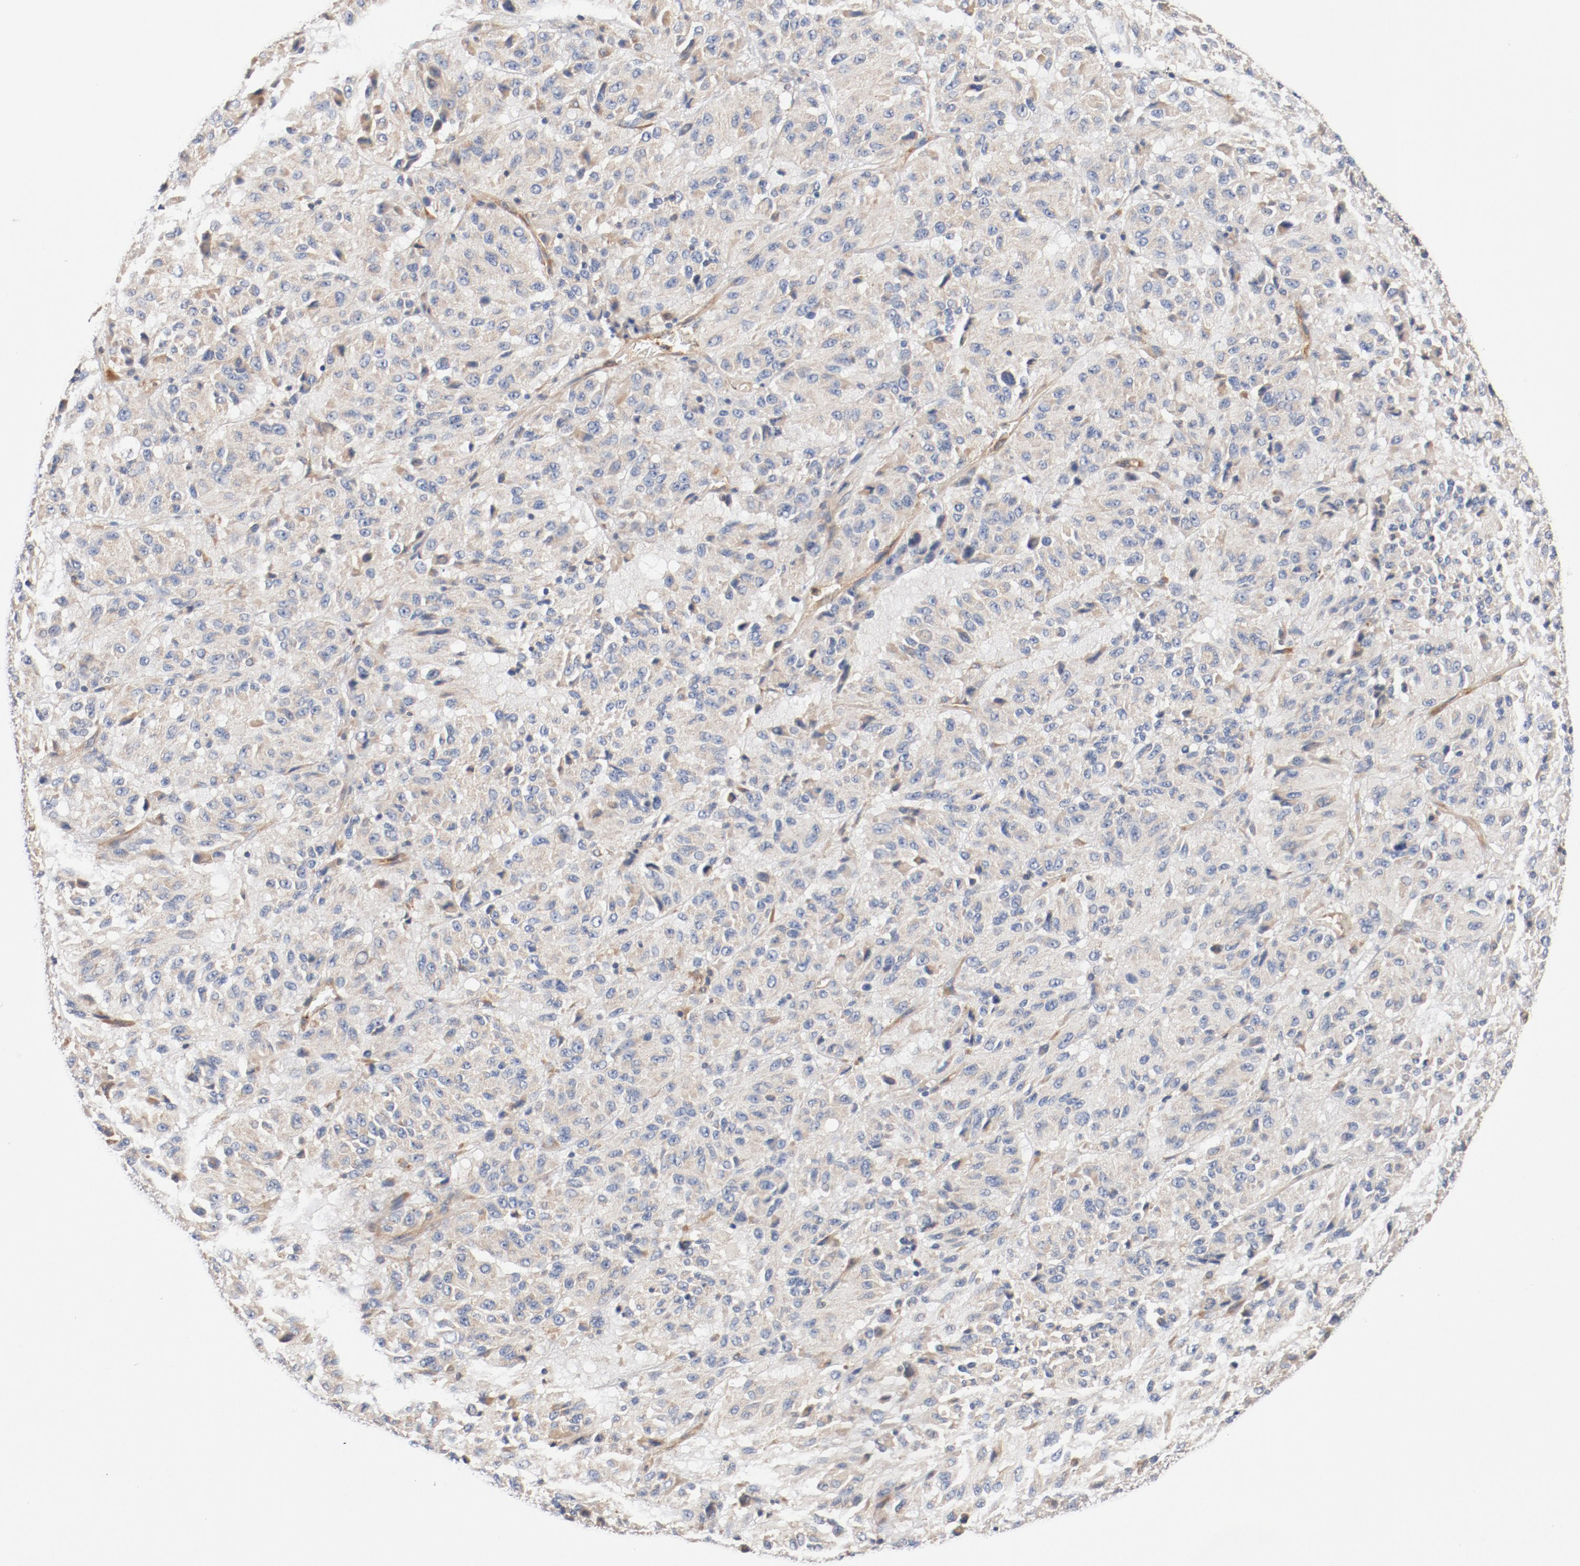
{"staining": {"intensity": "weak", "quantity": "<25%", "location": "cytoplasmic/membranous"}, "tissue": "melanoma", "cell_type": "Tumor cells", "image_type": "cancer", "snomed": [{"axis": "morphology", "description": "Malignant melanoma, Metastatic site"}, {"axis": "topography", "description": "Lung"}], "caption": "Immunohistochemistry image of human melanoma stained for a protein (brown), which exhibits no positivity in tumor cells.", "gene": "ILK", "patient": {"sex": "male", "age": 64}}